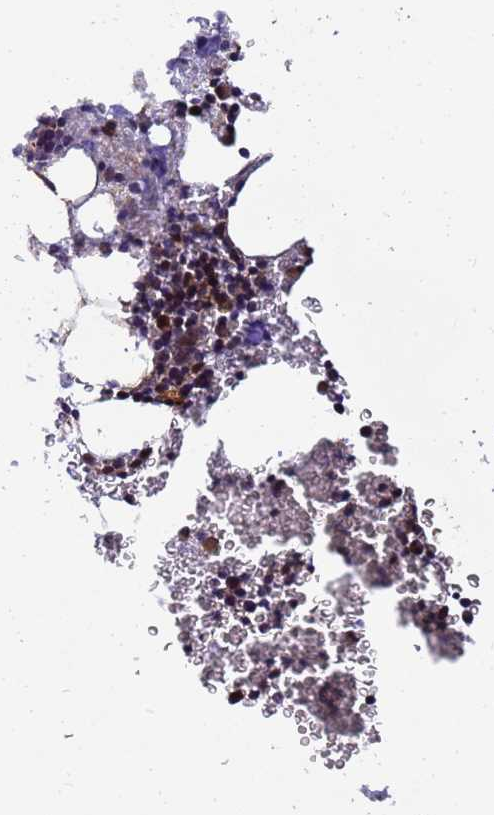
{"staining": {"intensity": "moderate", "quantity": "<25%", "location": "cytoplasmic/membranous"}, "tissue": "bone marrow", "cell_type": "Hematopoietic cells", "image_type": "normal", "snomed": [{"axis": "morphology", "description": "Normal tissue, NOS"}, {"axis": "topography", "description": "Bone marrow"}], "caption": "Normal bone marrow reveals moderate cytoplasmic/membranous positivity in about <25% of hematopoietic cells.", "gene": "RAPGEF3", "patient": {"sex": "male", "age": 41}}